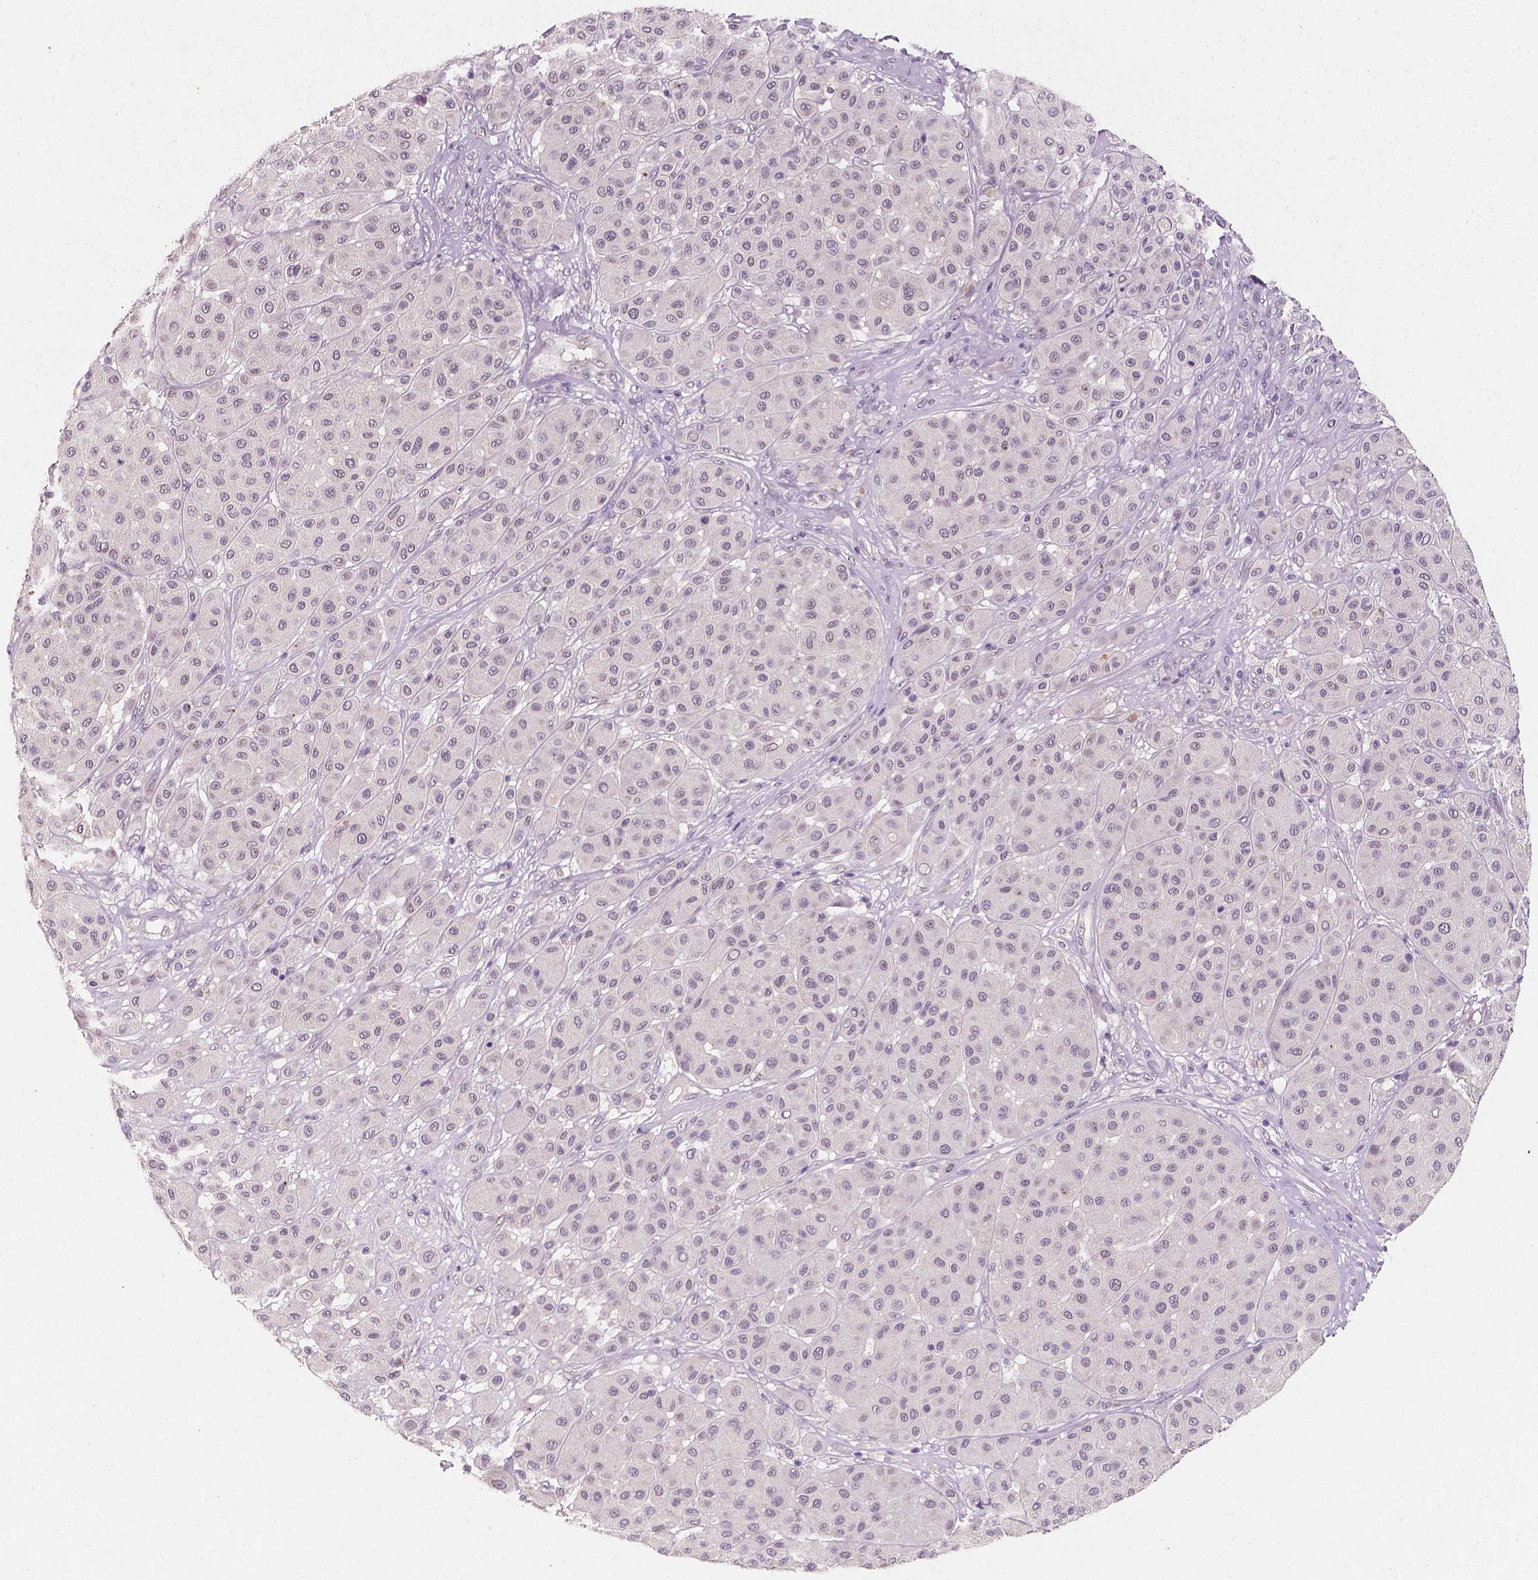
{"staining": {"intensity": "negative", "quantity": "none", "location": "none"}, "tissue": "melanoma", "cell_type": "Tumor cells", "image_type": "cancer", "snomed": [{"axis": "morphology", "description": "Malignant melanoma, Metastatic site"}, {"axis": "topography", "description": "Smooth muscle"}], "caption": "This image is of melanoma stained with immunohistochemistry to label a protein in brown with the nuclei are counter-stained blue. There is no staining in tumor cells.", "gene": "TAL1", "patient": {"sex": "male", "age": 41}}